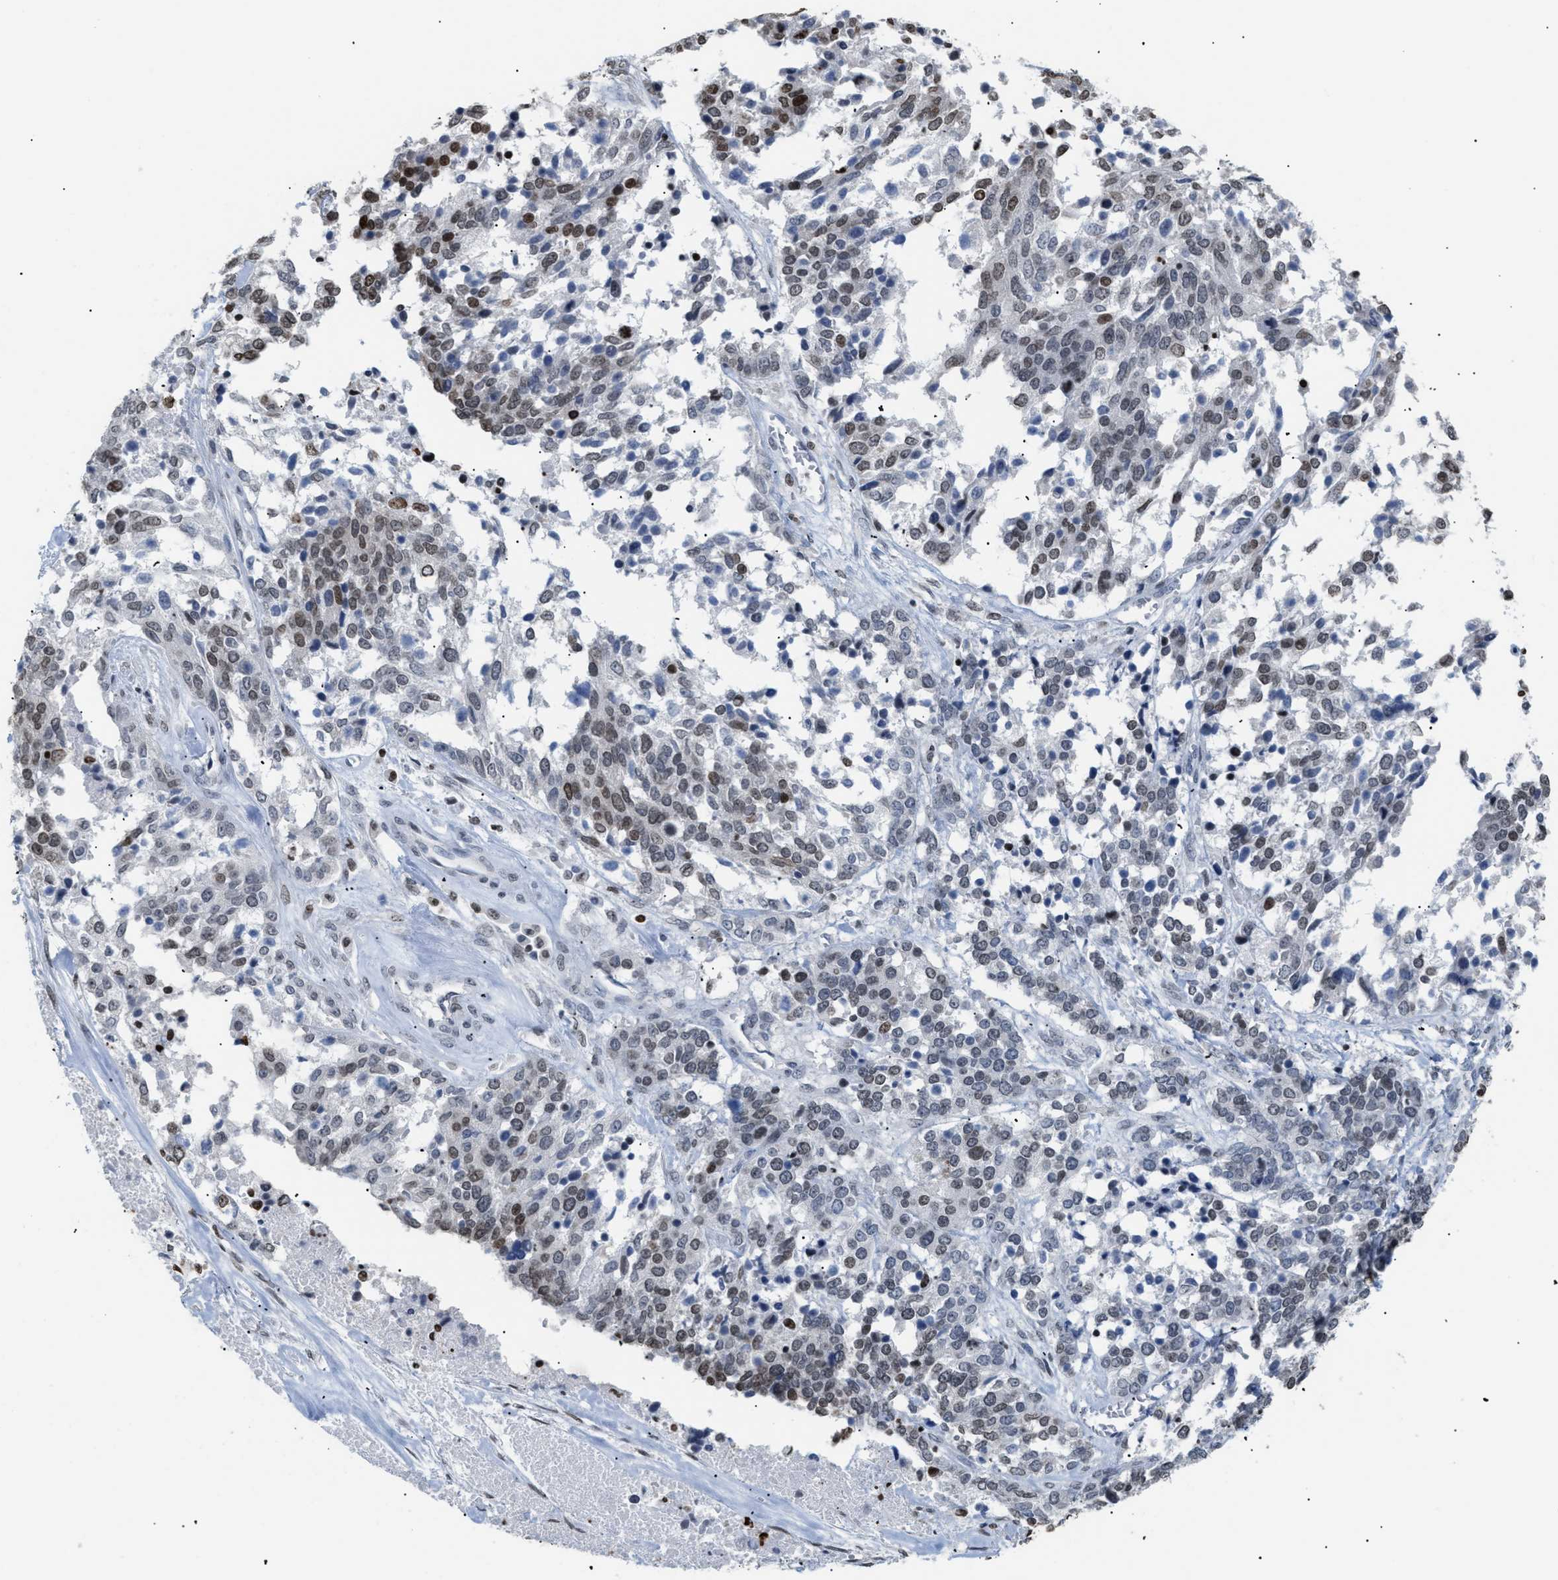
{"staining": {"intensity": "moderate", "quantity": ">75%", "location": "nuclear"}, "tissue": "ovarian cancer", "cell_type": "Tumor cells", "image_type": "cancer", "snomed": [{"axis": "morphology", "description": "Cystadenocarcinoma, serous, NOS"}, {"axis": "topography", "description": "Ovary"}], "caption": "The immunohistochemical stain labels moderate nuclear expression in tumor cells of serous cystadenocarcinoma (ovarian) tissue. (Stains: DAB in brown, nuclei in blue, Microscopy: brightfield microscopy at high magnification).", "gene": "HMGN2", "patient": {"sex": "female", "age": 44}}